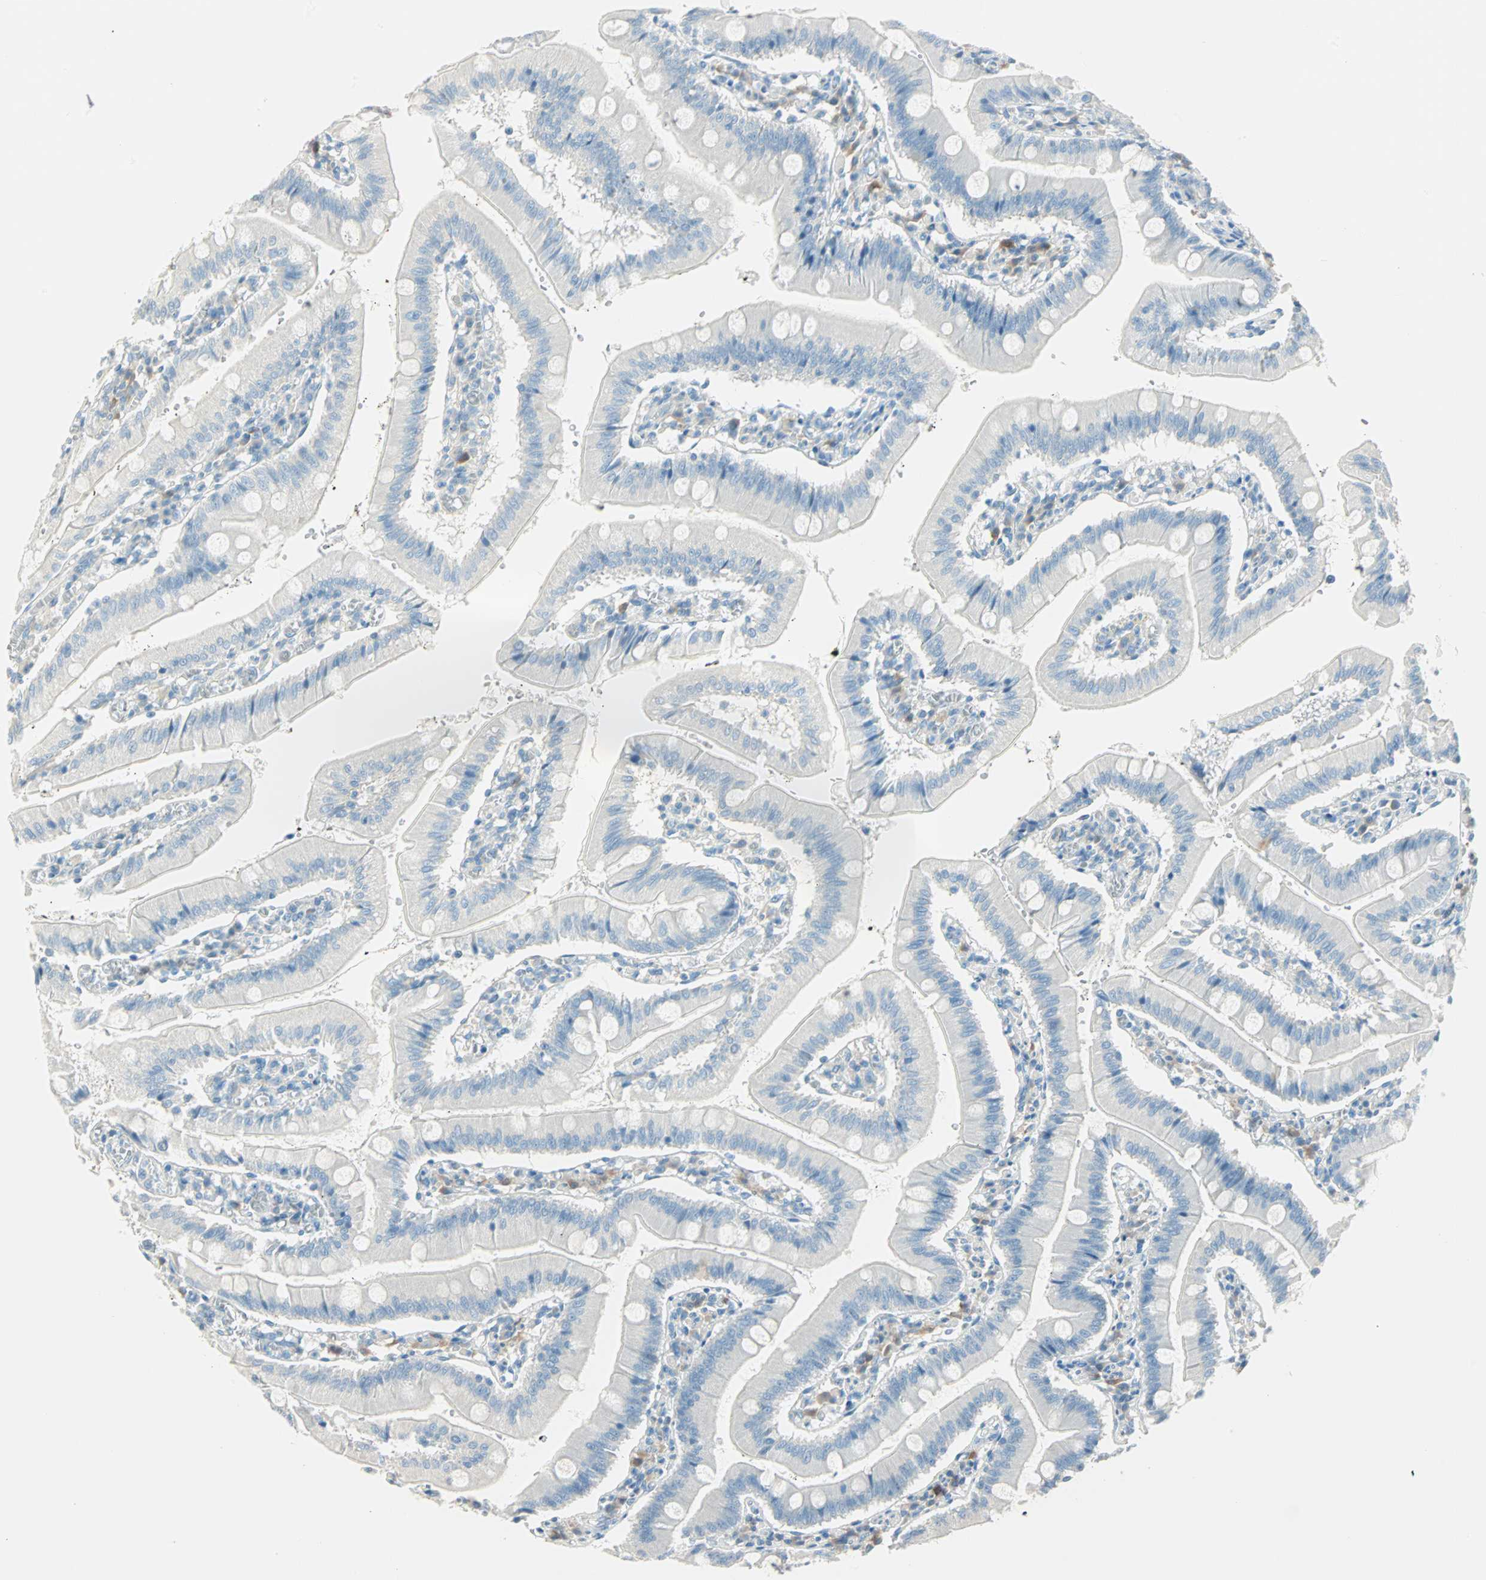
{"staining": {"intensity": "negative", "quantity": "none", "location": "none"}, "tissue": "small intestine", "cell_type": "Glandular cells", "image_type": "normal", "snomed": [{"axis": "morphology", "description": "Normal tissue, NOS"}, {"axis": "topography", "description": "Small intestine"}], "caption": "DAB immunohistochemical staining of benign small intestine reveals no significant positivity in glandular cells.", "gene": "ATF6", "patient": {"sex": "male", "age": 71}}